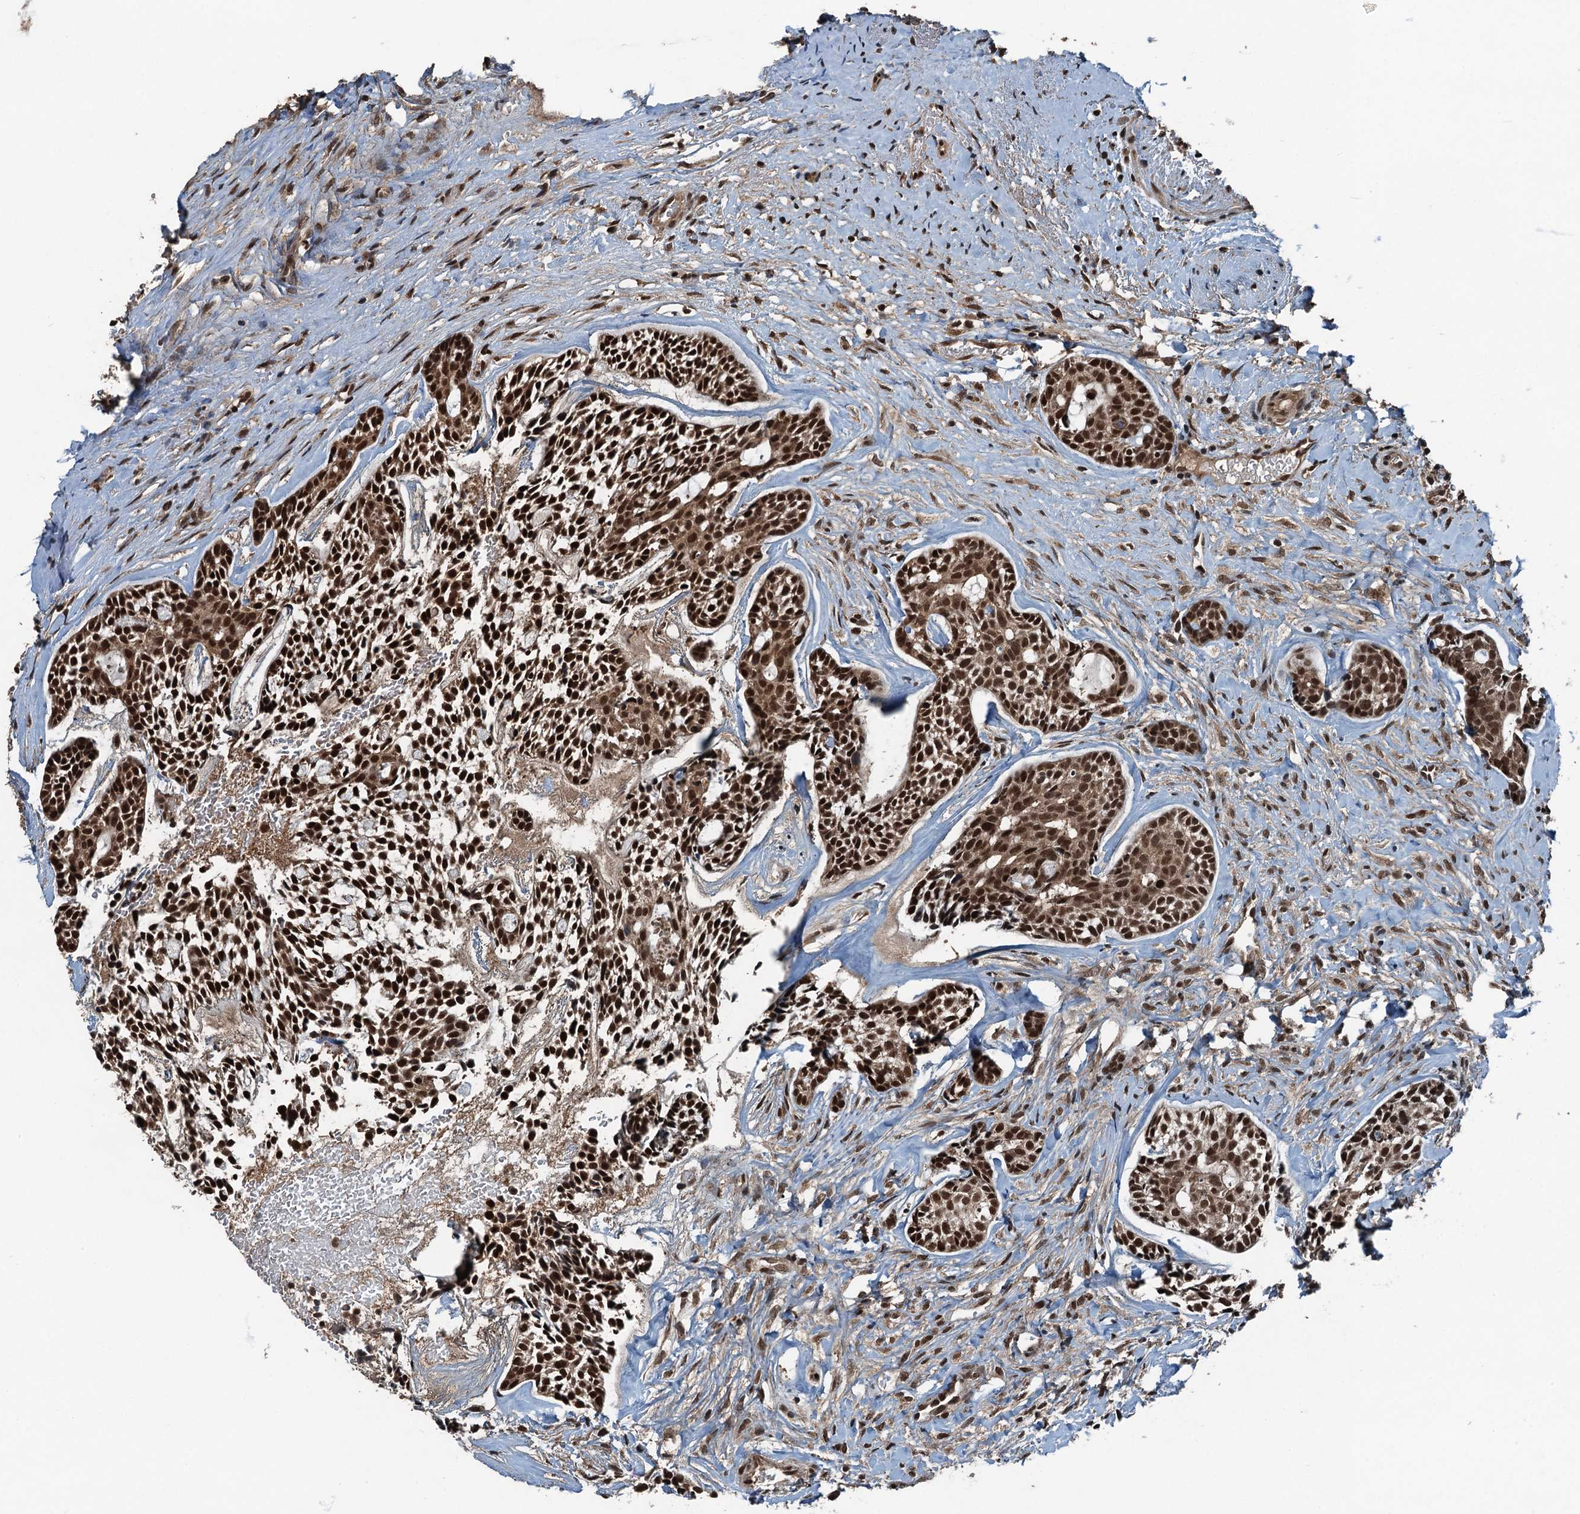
{"staining": {"intensity": "strong", "quantity": ">75%", "location": "nuclear"}, "tissue": "head and neck cancer", "cell_type": "Tumor cells", "image_type": "cancer", "snomed": [{"axis": "morphology", "description": "Adenocarcinoma, NOS"}, {"axis": "topography", "description": "Subcutis"}, {"axis": "topography", "description": "Head-Neck"}], "caption": "Immunohistochemistry (IHC) (DAB) staining of head and neck adenocarcinoma shows strong nuclear protein positivity in approximately >75% of tumor cells.", "gene": "UBXN6", "patient": {"sex": "female", "age": 73}}